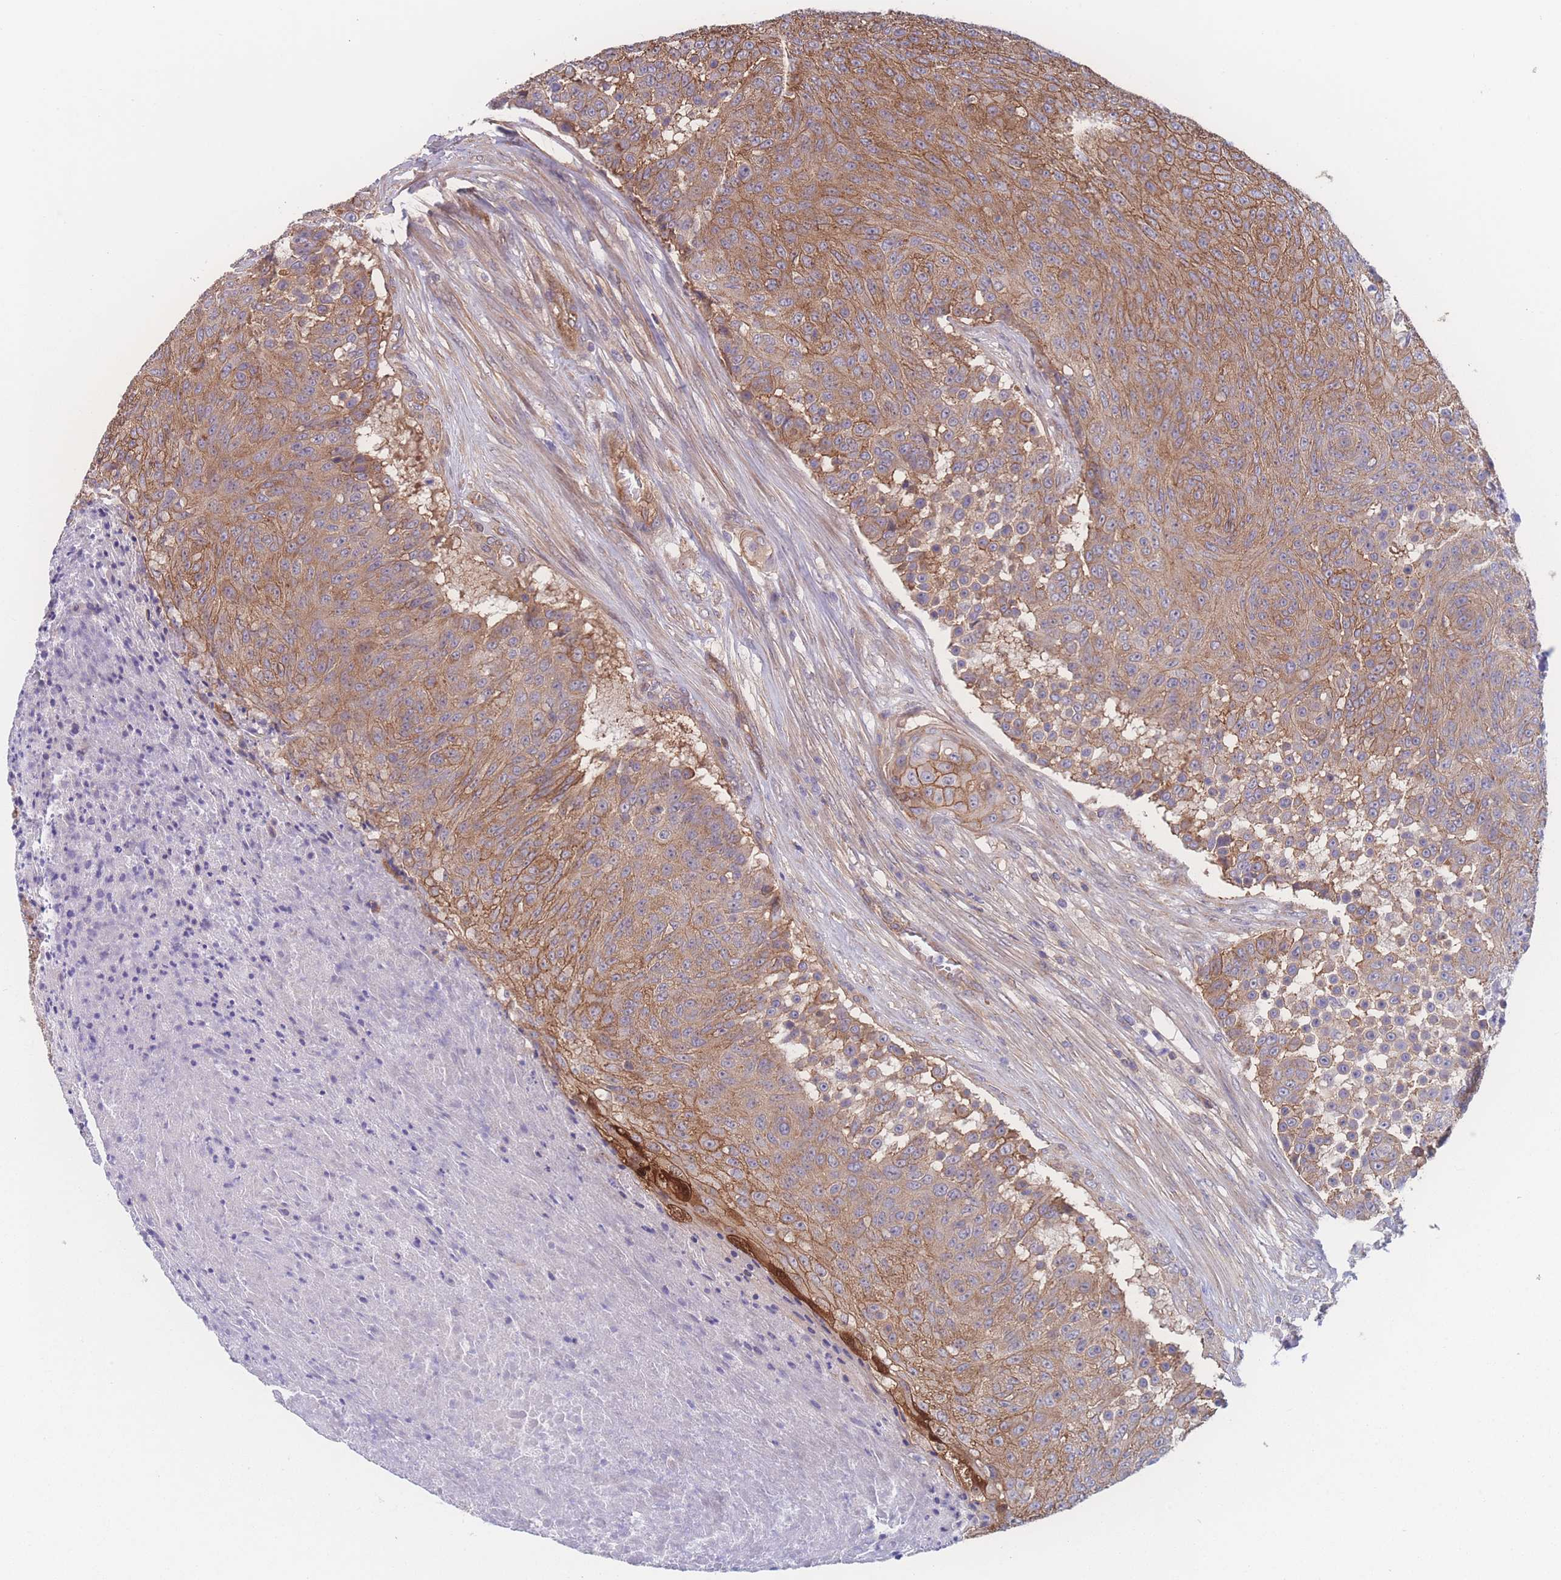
{"staining": {"intensity": "moderate", "quantity": ">75%", "location": "cytoplasmic/membranous"}, "tissue": "urothelial cancer", "cell_type": "Tumor cells", "image_type": "cancer", "snomed": [{"axis": "morphology", "description": "Urothelial carcinoma, High grade"}, {"axis": "topography", "description": "Urinary bladder"}], "caption": "Brown immunohistochemical staining in urothelial carcinoma (high-grade) shows moderate cytoplasmic/membranous expression in approximately >75% of tumor cells.", "gene": "CFAP97", "patient": {"sex": "female", "age": 63}}